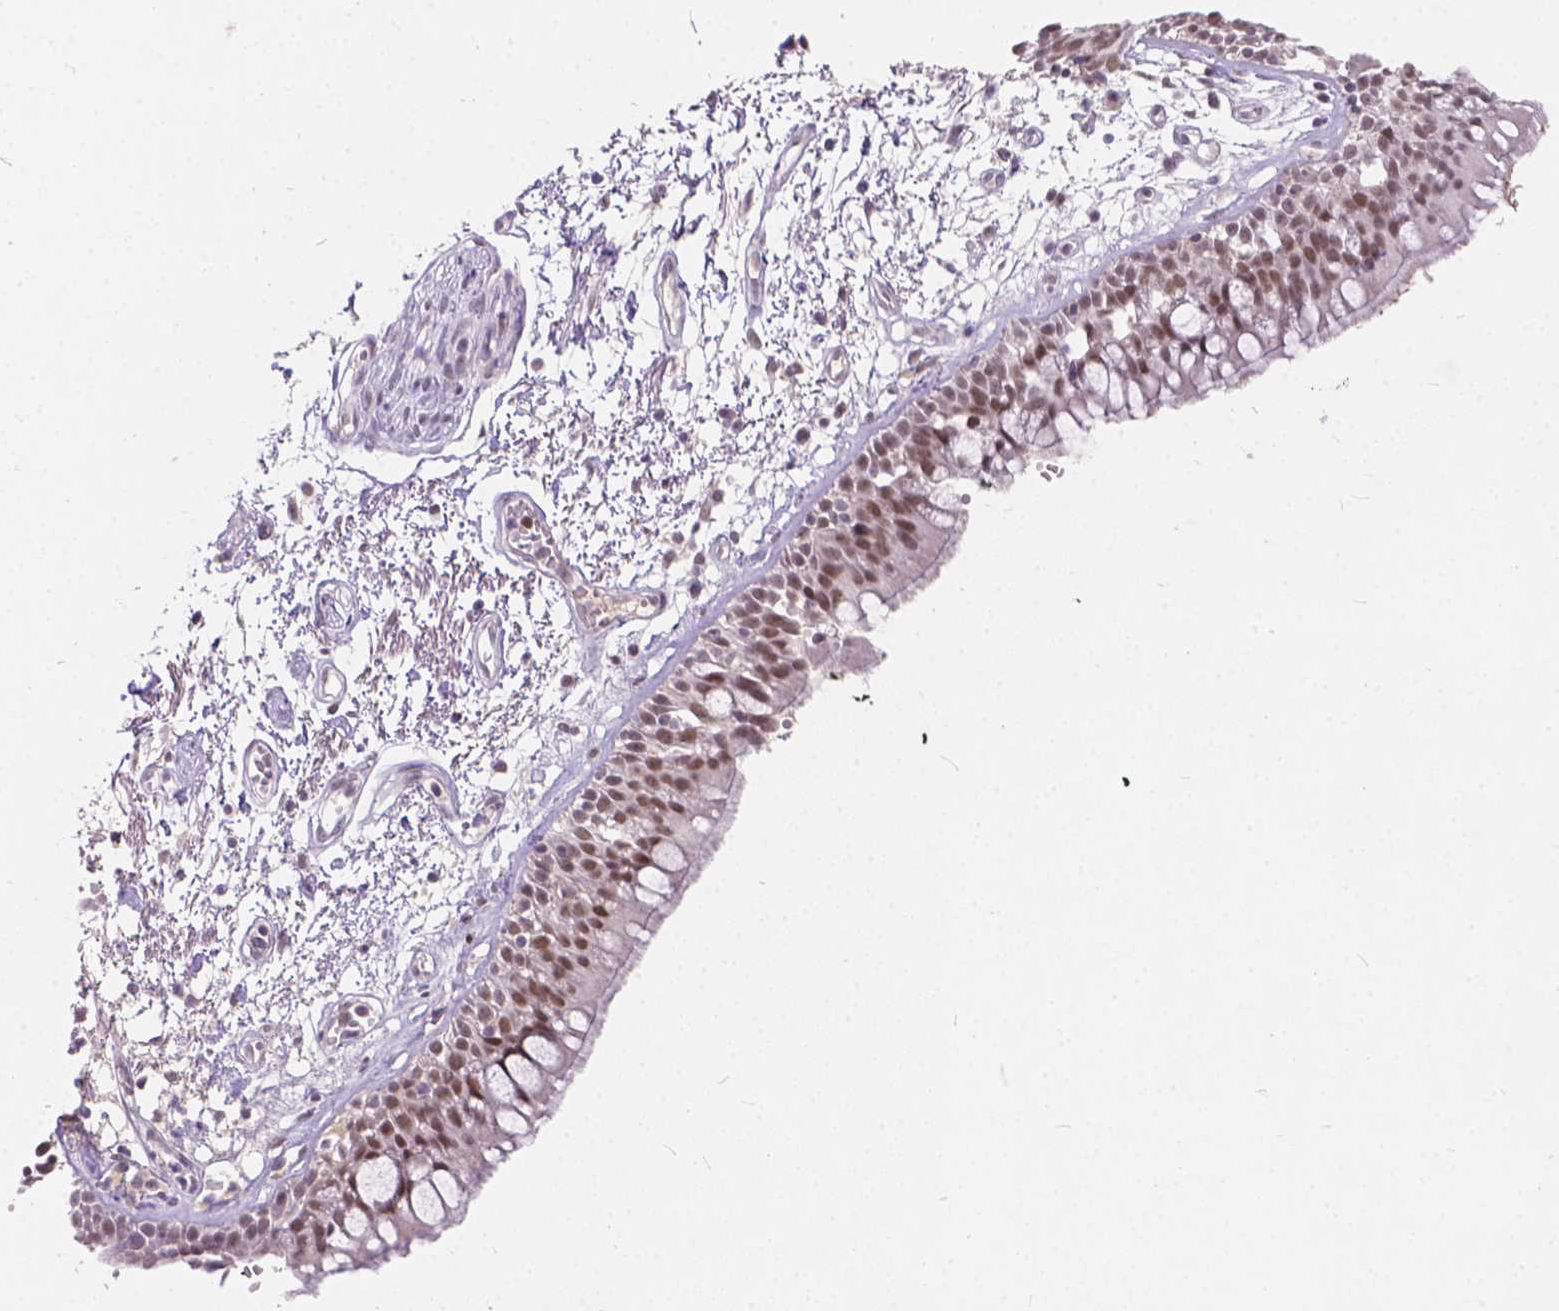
{"staining": {"intensity": "moderate", "quantity": ">75%", "location": "nuclear"}, "tissue": "bronchus", "cell_type": "Respiratory epithelial cells", "image_type": "normal", "snomed": [{"axis": "morphology", "description": "Normal tissue, NOS"}, {"axis": "morphology", "description": "Squamous cell carcinoma, NOS"}, {"axis": "topography", "description": "Cartilage tissue"}, {"axis": "topography", "description": "Bronchus"}, {"axis": "topography", "description": "Lung"}], "caption": "Respiratory epithelial cells show medium levels of moderate nuclear positivity in about >75% of cells in benign human bronchus. Using DAB (brown) and hematoxylin (blue) stains, captured at high magnification using brightfield microscopy.", "gene": "FAM53A", "patient": {"sex": "male", "age": 66}}